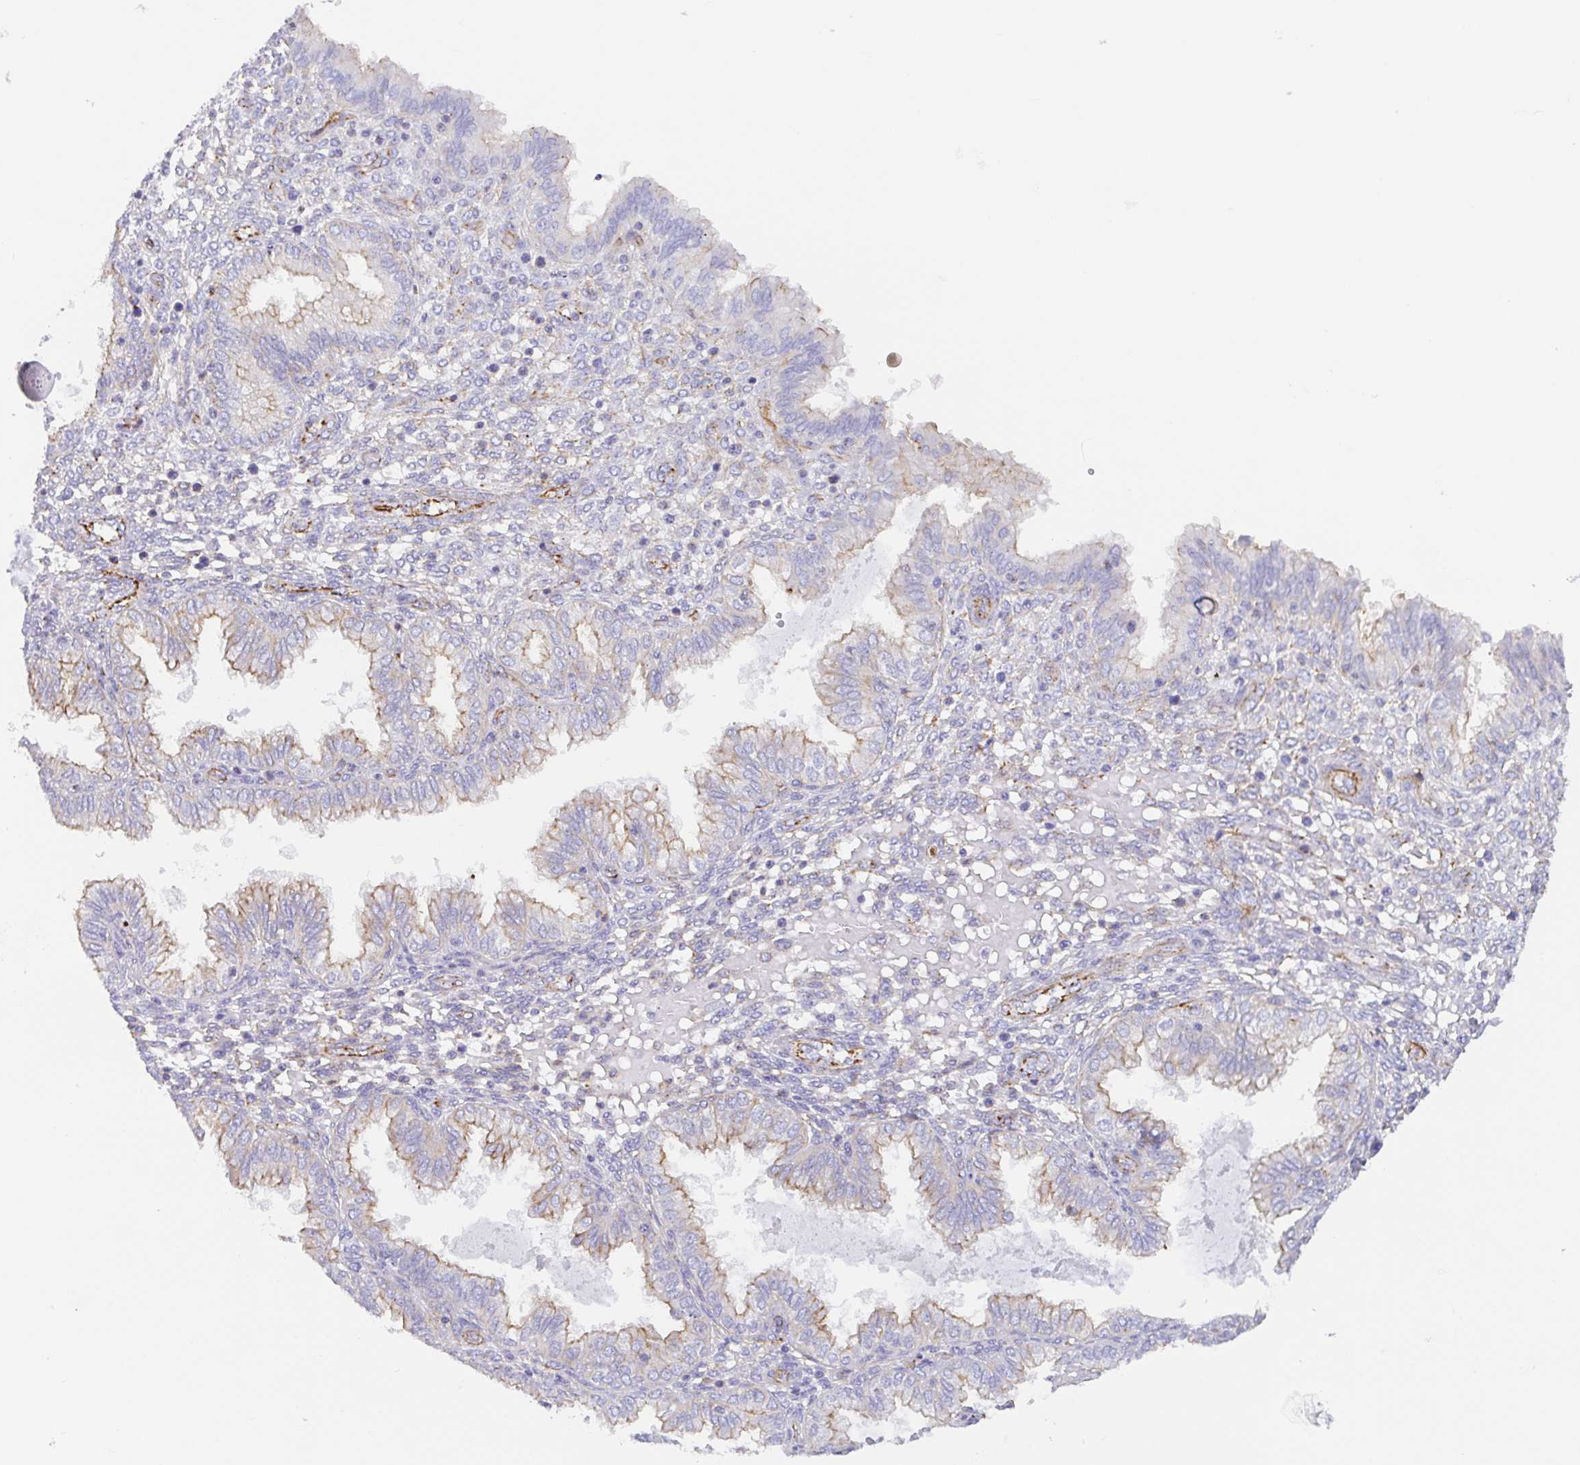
{"staining": {"intensity": "negative", "quantity": "none", "location": "none"}, "tissue": "endometrium", "cell_type": "Cells in endometrial stroma", "image_type": "normal", "snomed": [{"axis": "morphology", "description": "Normal tissue, NOS"}, {"axis": "topography", "description": "Endometrium"}], "caption": "Immunohistochemical staining of unremarkable endometrium shows no significant positivity in cells in endometrial stroma.", "gene": "TRAM2", "patient": {"sex": "female", "age": 33}}